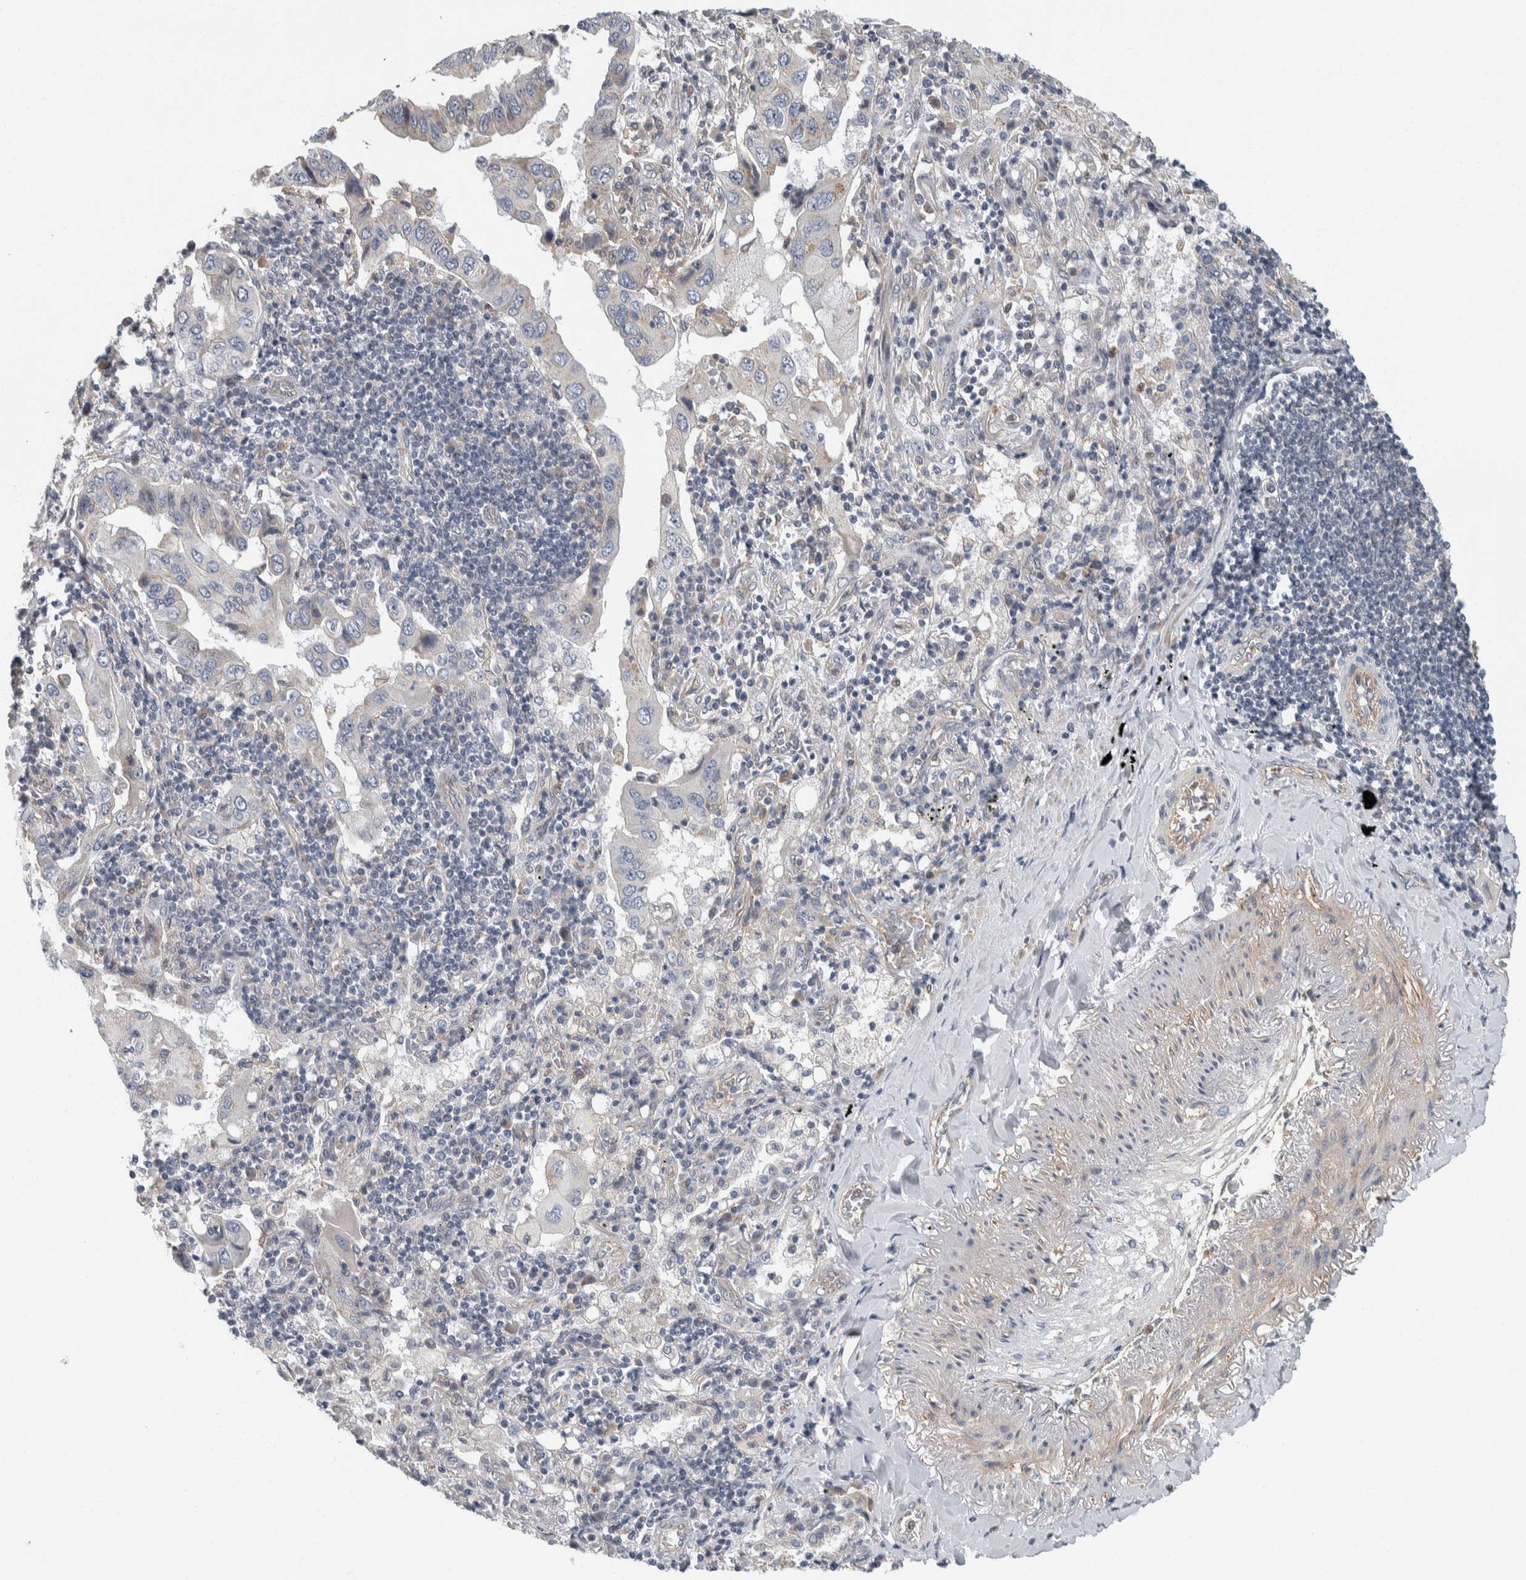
{"staining": {"intensity": "negative", "quantity": "none", "location": "none"}, "tissue": "lung cancer", "cell_type": "Tumor cells", "image_type": "cancer", "snomed": [{"axis": "morphology", "description": "Adenocarcinoma, NOS"}, {"axis": "topography", "description": "Lung"}], "caption": "Immunohistochemical staining of lung cancer displays no significant expression in tumor cells.", "gene": "KCNJ3", "patient": {"sex": "female", "age": 65}}